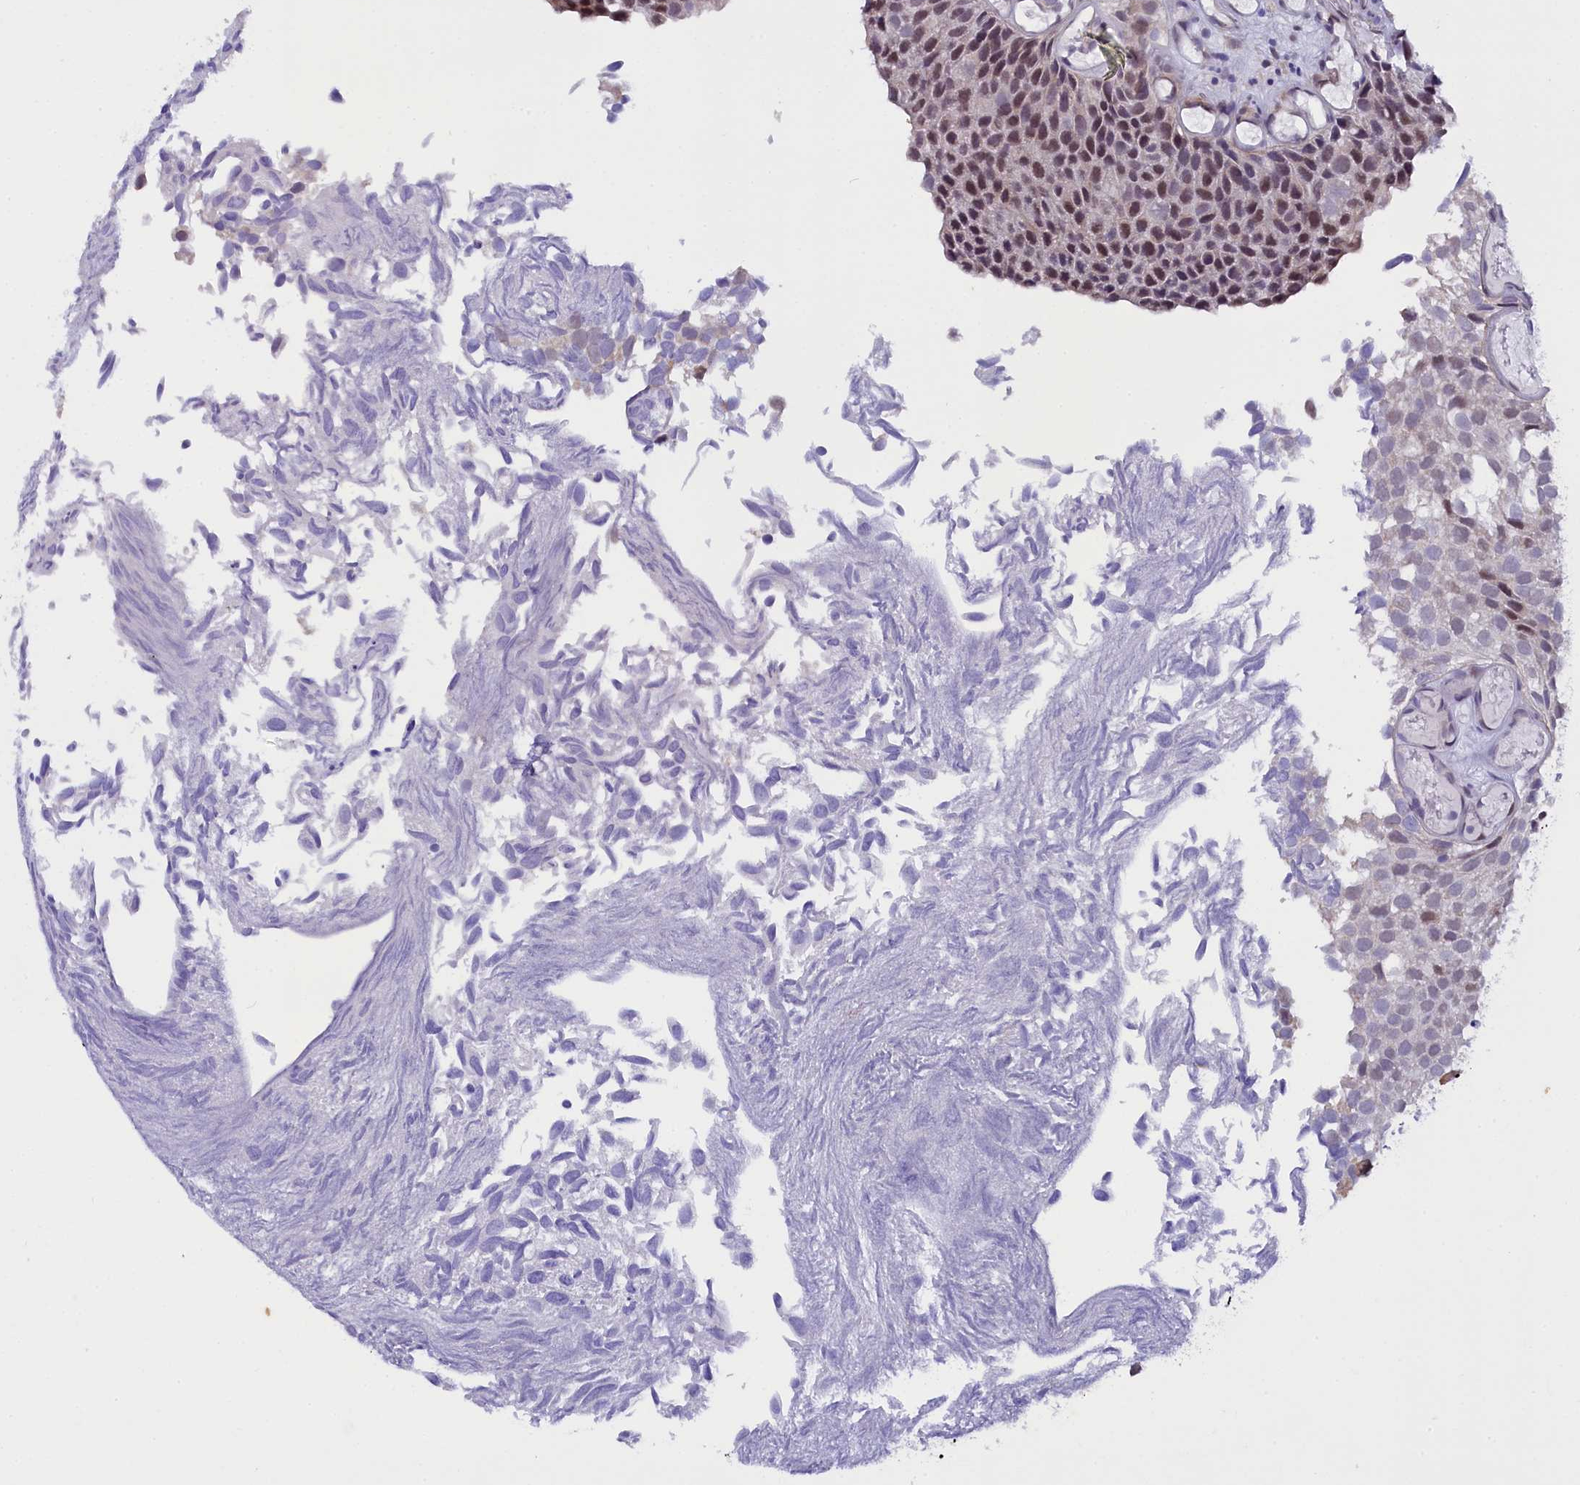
{"staining": {"intensity": "moderate", "quantity": "25%-75%", "location": "nuclear"}, "tissue": "urothelial cancer", "cell_type": "Tumor cells", "image_type": "cancer", "snomed": [{"axis": "morphology", "description": "Urothelial carcinoma, Low grade"}, {"axis": "topography", "description": "Urinary bladder"}], "caption": "Immunohistochemical staining of human urothelial cancer reveals medium levels of moderate nuclear expression in about 25%-75% of tumor cells.", "gene": "OSGEP", "patient": {"sex": "male", "age": 89}}